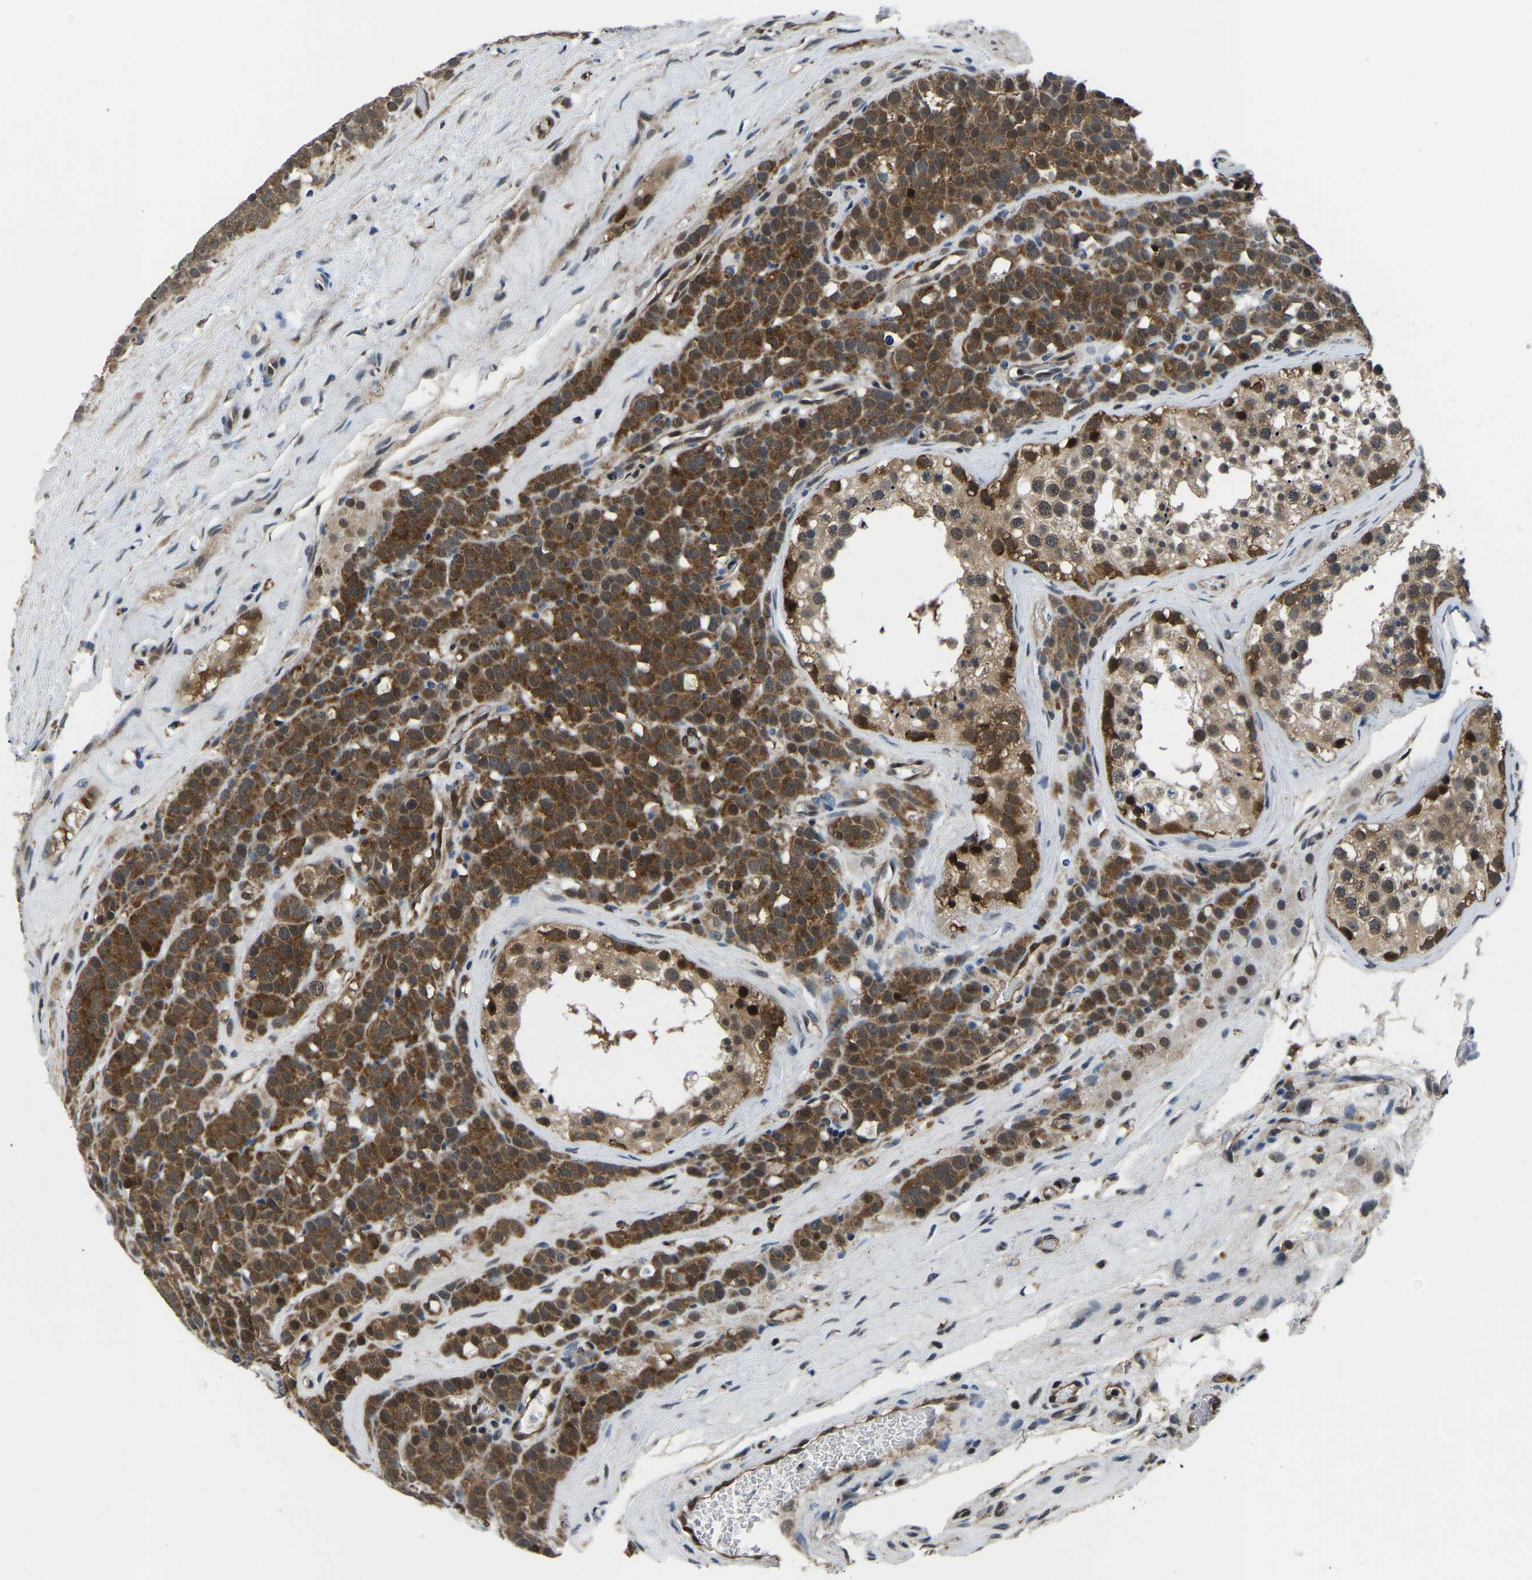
{"staining": {"intensity": "strong", "quantity": ">75%", "location": "cytoplasmic/membranous,nuclear"}, "tissue": "testis cancer", "cell_type": "Tumor cells", "image_type": "cancer", "snomed": [{"axis": "morphology", "description": "Seminoma, NOS"}, {"axis": "topography", "description": "Testis"}], "caption": "IHC photomicrograph of human testis cancer stained for a protein (brown), which displays high levels of strong cytoplasmic/membranous and nuclear positivity in about >75% of tumor cells.", "gene": "DFFA", "patient": {"sex": "male", "age": 71}}